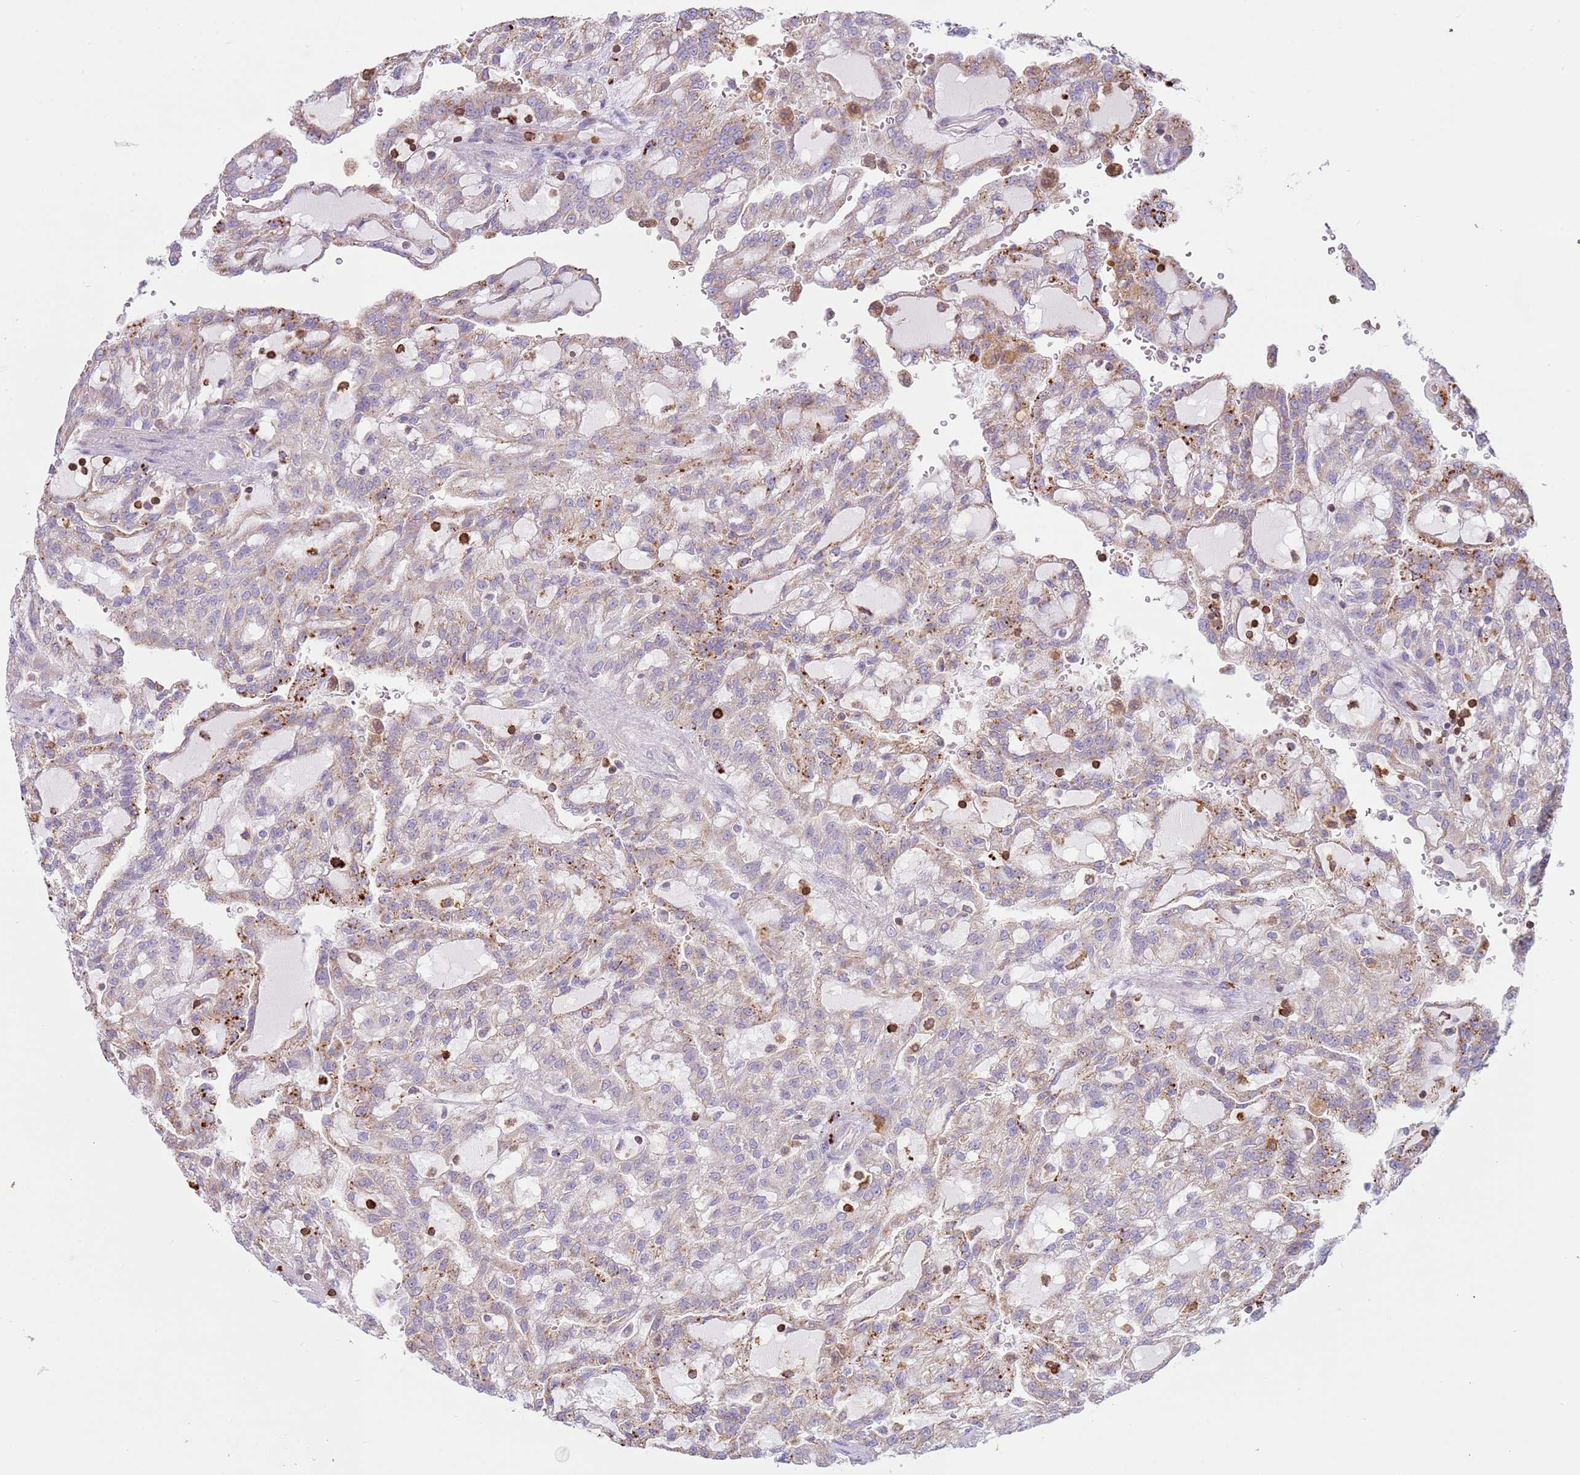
{"staining": {"intensity": "moderate", "quantity": "25%-75%", "location": "cytoplasmic/membranous"}, "tissue": "renal cancer", "cell_type": "Tumor cells", "image_type": "cancer", "snomed": [{"axis": "morphology", "description": "Adenocarcinoma, NOS"}, {"axis": "topography", "description": "Kidney"}], "caption": "DAB immunohistochemical staining of renal cancer displays moderate cytoplasmic/membranous protein staining in about 25%-75% of tumor cells. (Stains: DAB (3,3'-diaminobenzidine) in brown, nuclei in blue, Microscopy: brightfield microscopy at high magnification).", "gene": "TTPAL", "patient": {"sex": "male", "age": 63}}